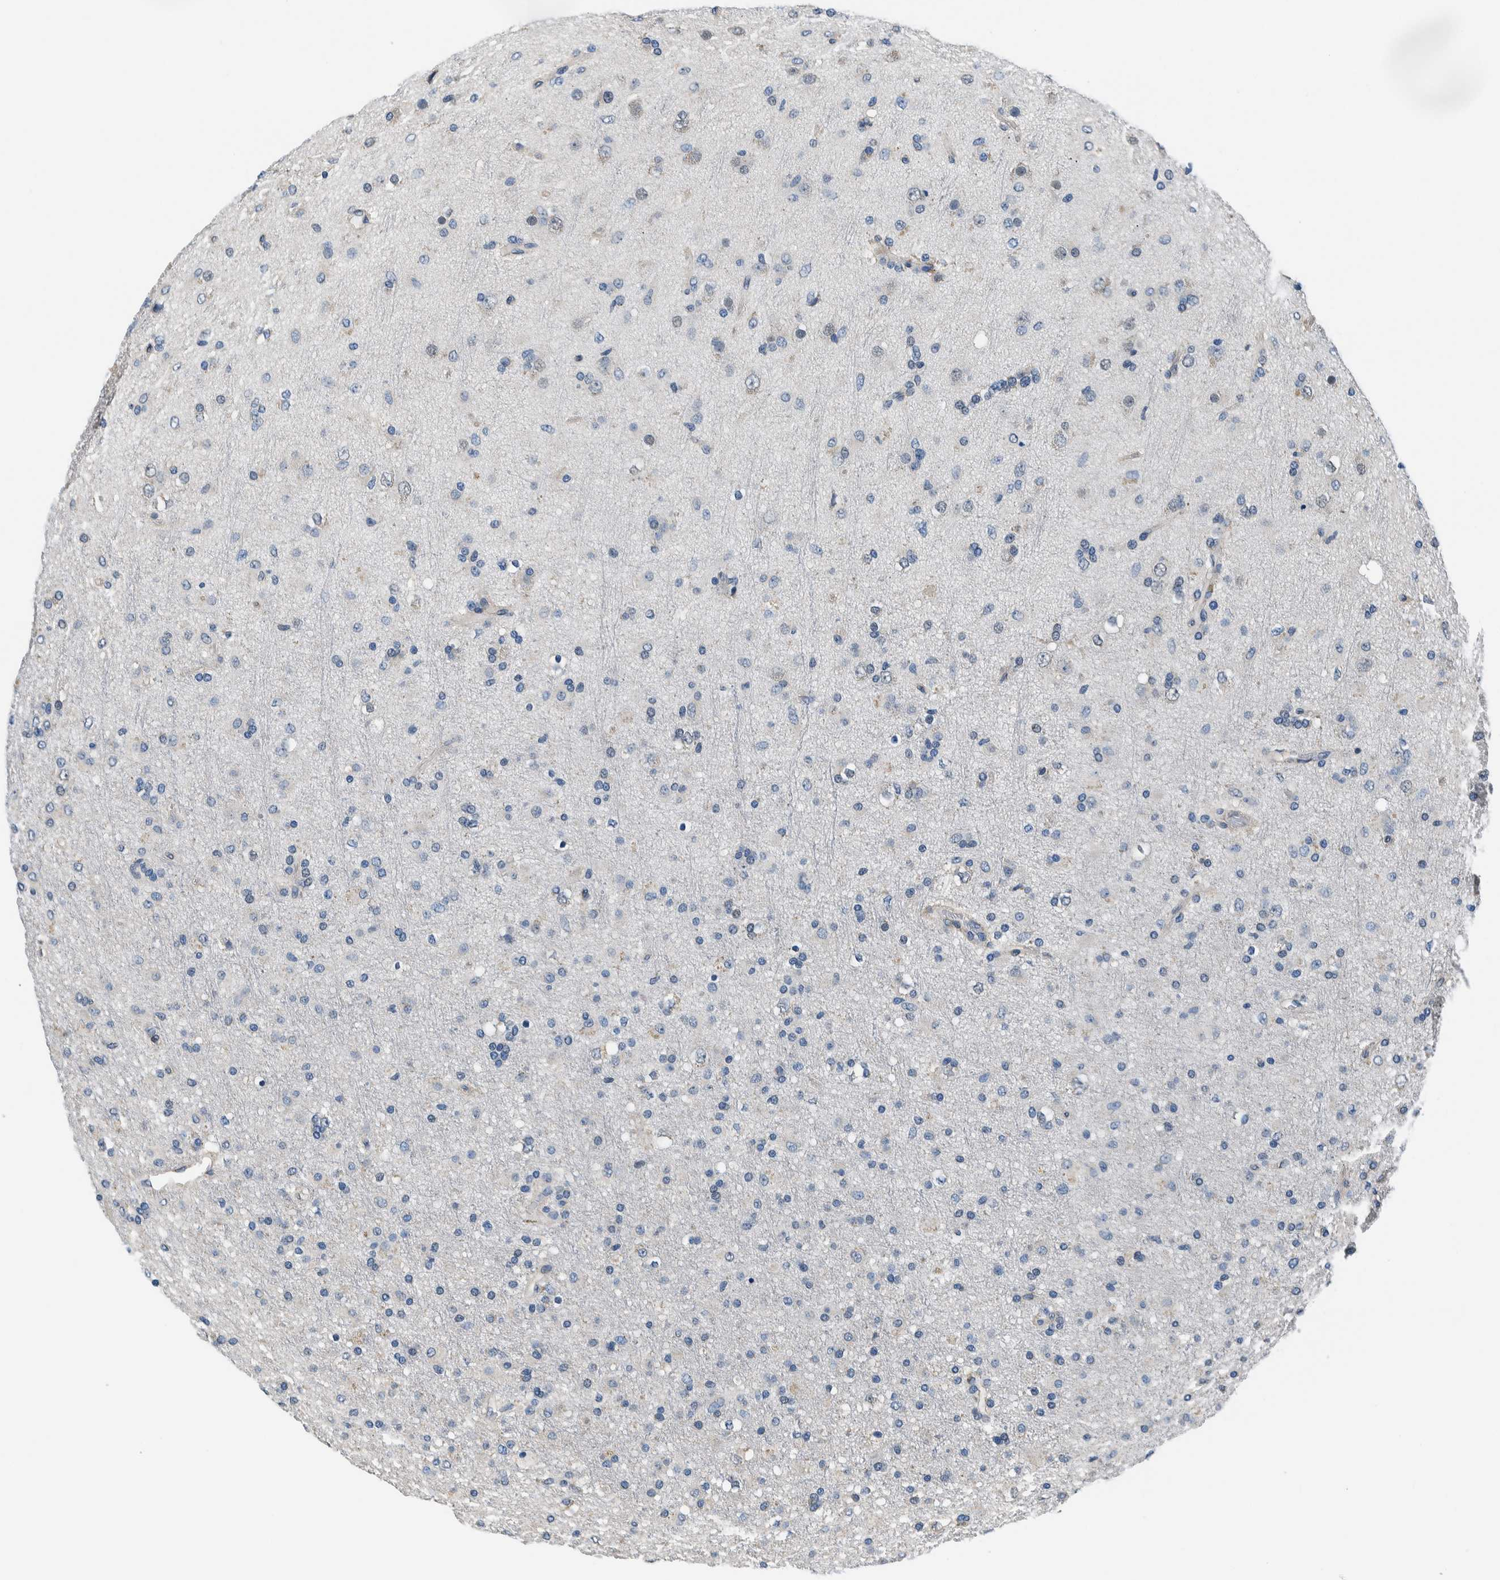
{"staining": {"intensity": "negative", "quantity": "none", "location": "none"}, "tissue": "glioma", "cell_type": "Tumor cells", "image_type": "cancer", "snomed": [{"axis": "morphology", "description": "Glioma, malignant, Low grade"}, {"axis": "topography", "description": "Brain"}], "caption": "High magnification brightfield microscopy of glioma stained with DAB (3,3'-diaminobenzidine) (brown) and counterstained with hematoxylin (blue): tumor cells show no significant positivity.", "gene": "NIBAN2", "patient": {"sex": "male", "age": 65}}